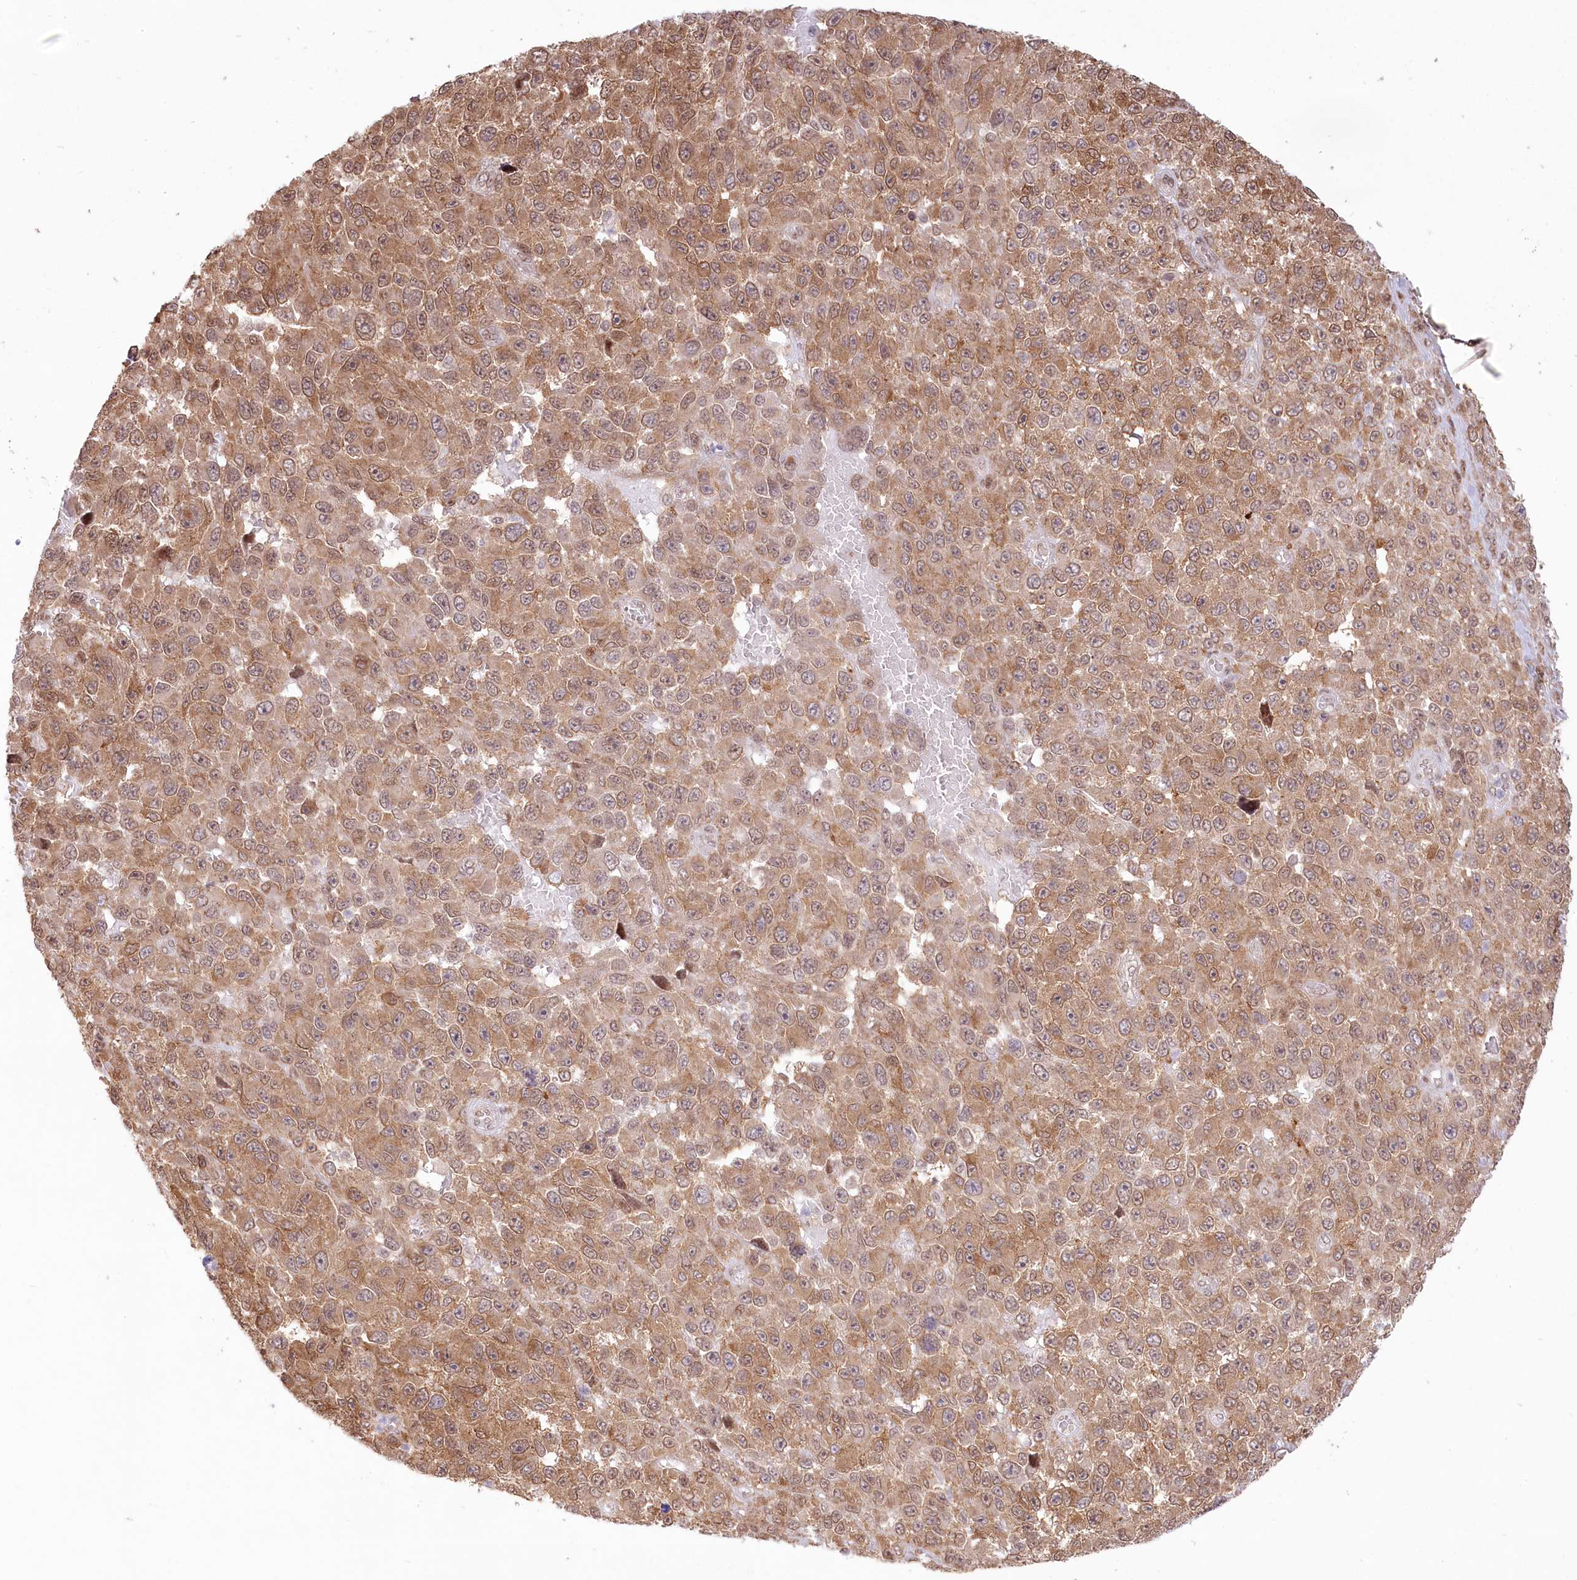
{"staining": {"intensity": "moderate", "quantity": ">75%", "location": "cytoplasmic/membranous"}, "tissue": "melanoma", "cell_type": "Tumor cells", "image_type": "cancer", "snomed": [{"axis": "morphology", "description": "Malignant melanoma, NOS"}, {"axis": "topography", "description": "Skin"}], "caption": "High-power microscopy captured an immunohistochemistry micrograph of melanoma, revealing moderate cytoplasmic/membranous expression in approximately >75% of tumor cells.", "gene": "PYURF", "patient": {"sex": "female", "age": 96}}